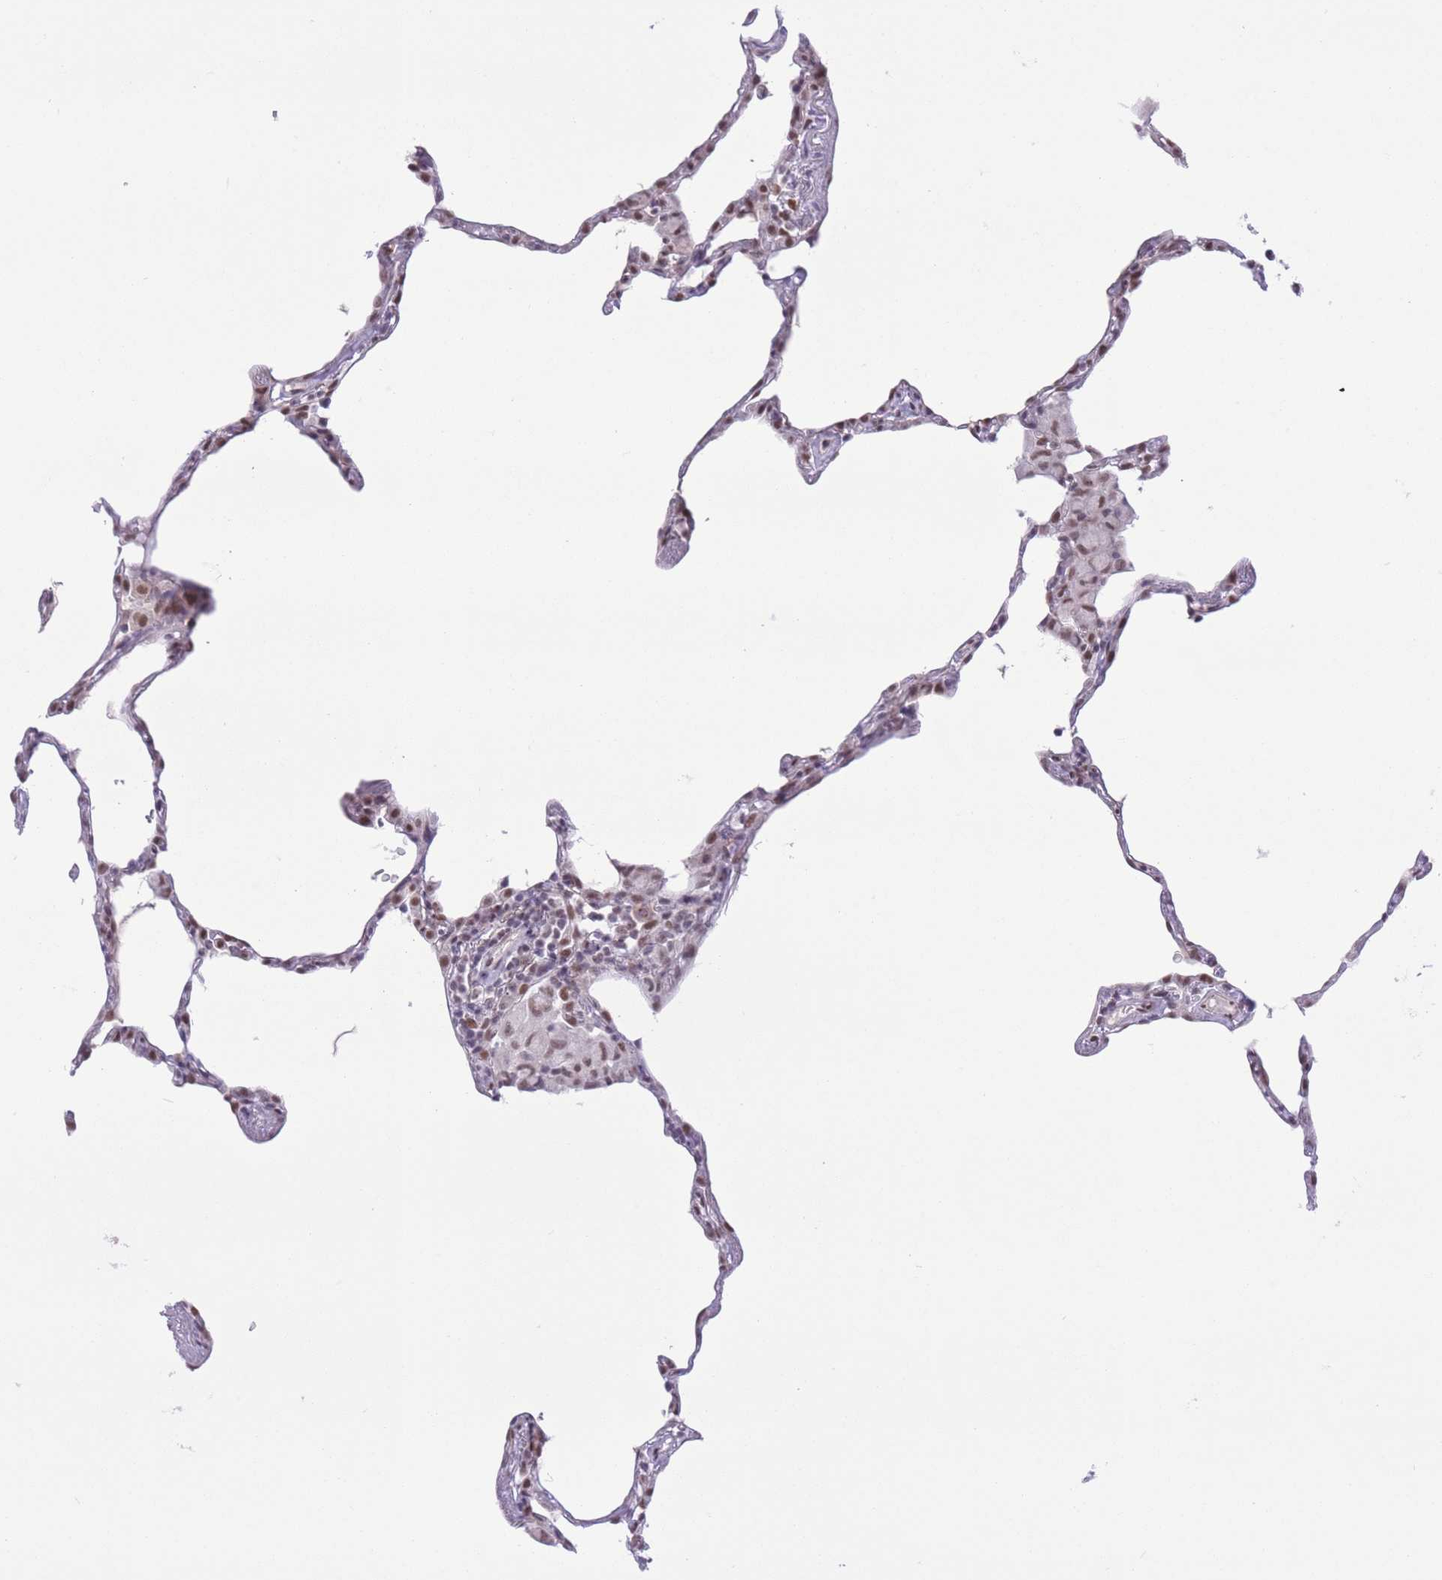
{"staining": {"intensity": "moderate", "quantity": "25%-75%", "location": "nuclear"}, "tissue": "lung", "cell_type": "Alveolar cells", "image_type": "normal", "snomed": [{"axis": "morphology", "description": "Normal tissue, NOS"}, {"axis": "topography", "description": "Lung"}], "caption": "High-power microscopy captured an IHC image of normal lung, revealing moderate nuclear expression in about 25%-75% of alveolar cells. Using DAB (3,3'-diaminobenzidine) (brown) and hematoxylin (blue) stains, captured at high magnification using brightfield microscopy.", "gene": "ZBED5", "patient": {"sex": "female", "age": 57}}